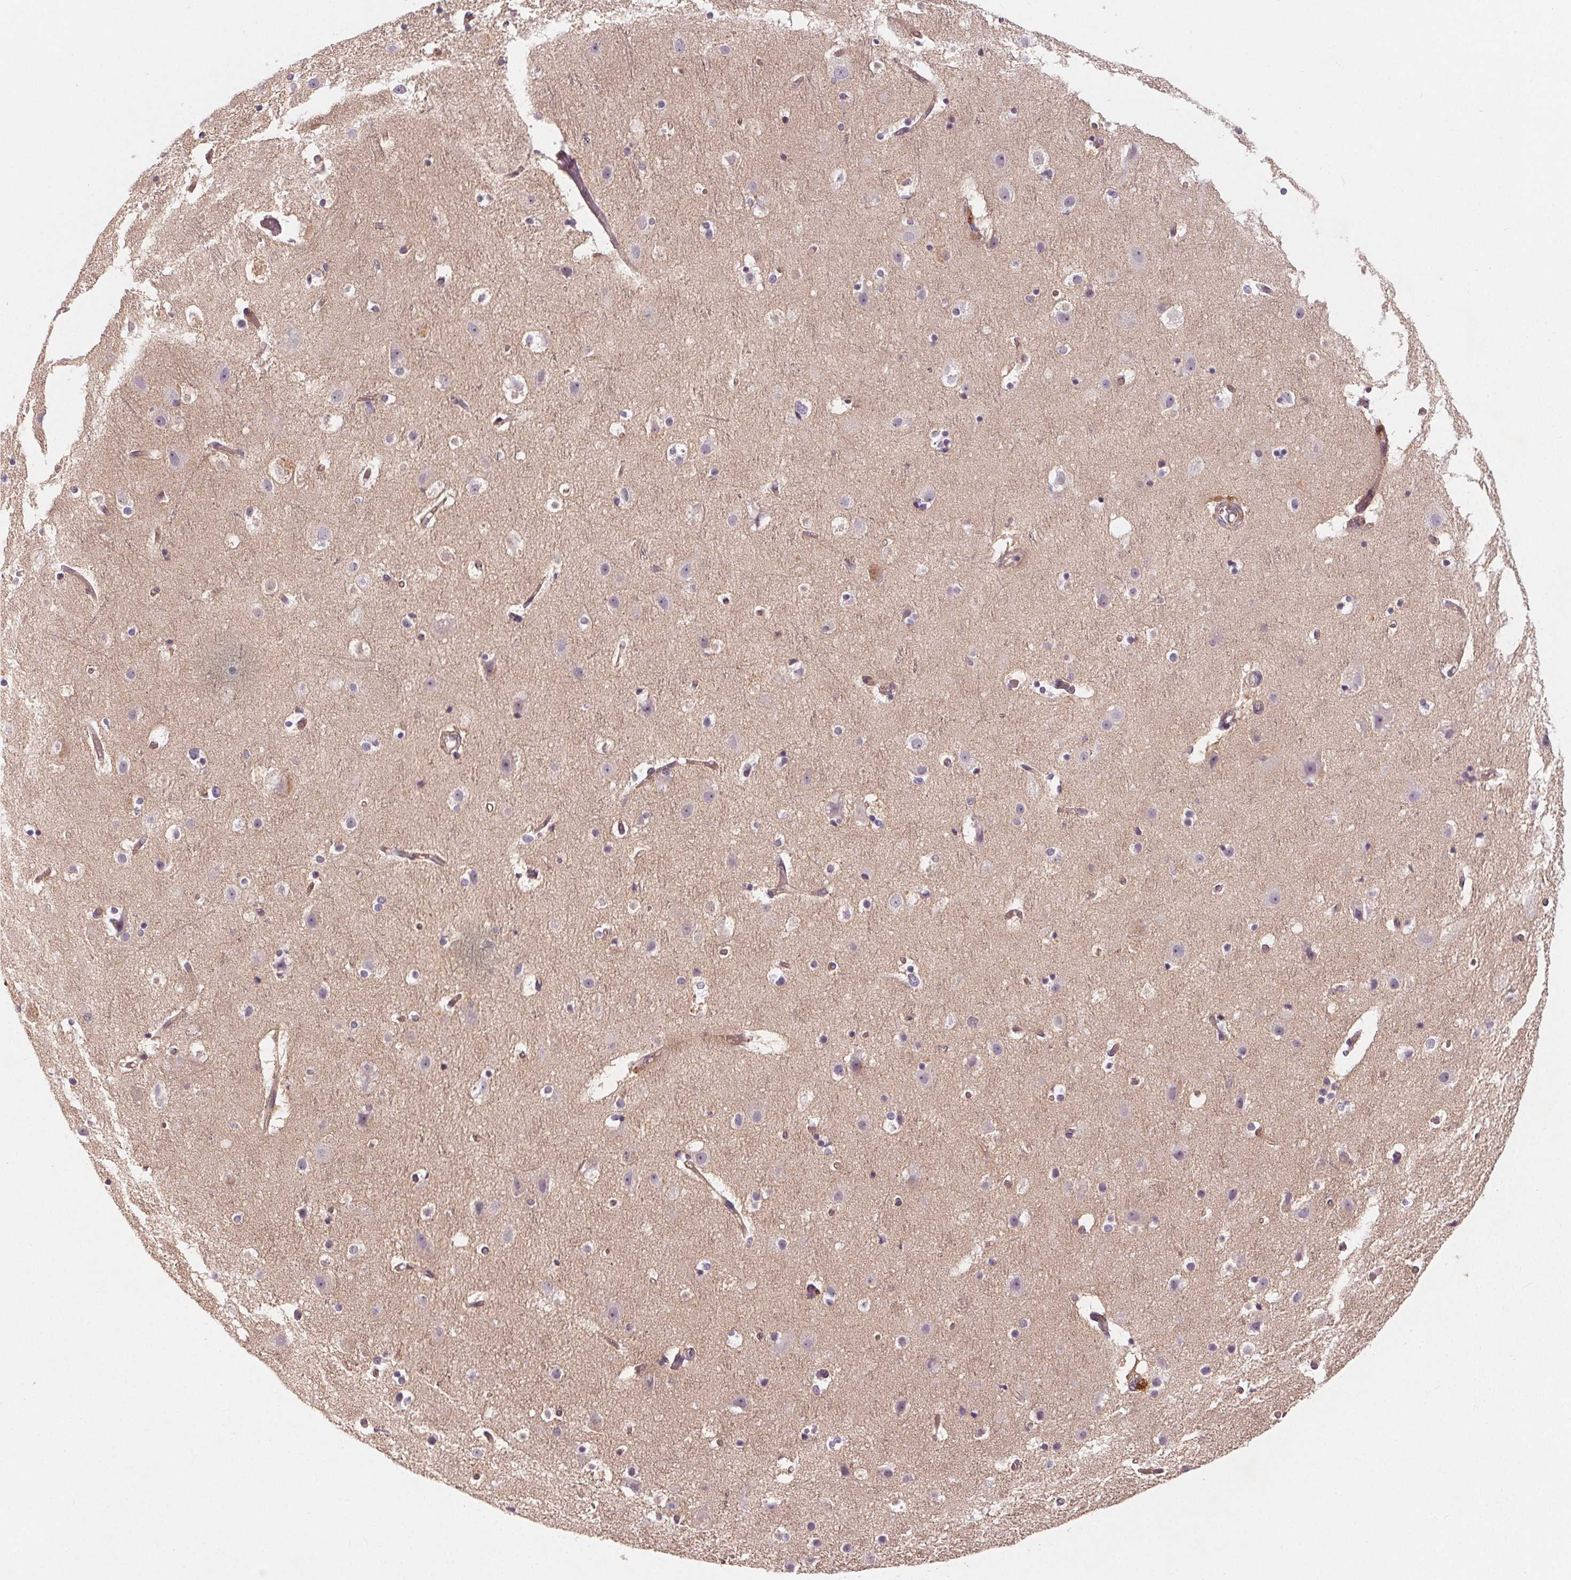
{"staining": {"intensity": "moderate", "quantity": "<25%", "location": "cytoplasmic/membranous"}, "tissue": "cerebral cortex", "cell_type": "Endothelial cells", "image_type": "normal", "snomed": [{"axis": "morphology", "description": "Normal tissue, NOS"}, {"axis": "topography", "description": "Cerebral cortex"}], "caption": "A micrograph of cerebral cortex stained for a protein demonstrates moderate cytoplasmic/membranous brown staining in endothelial cells.", "gene": "VNN1", "patient": {"sex": "female", "age": 52}}